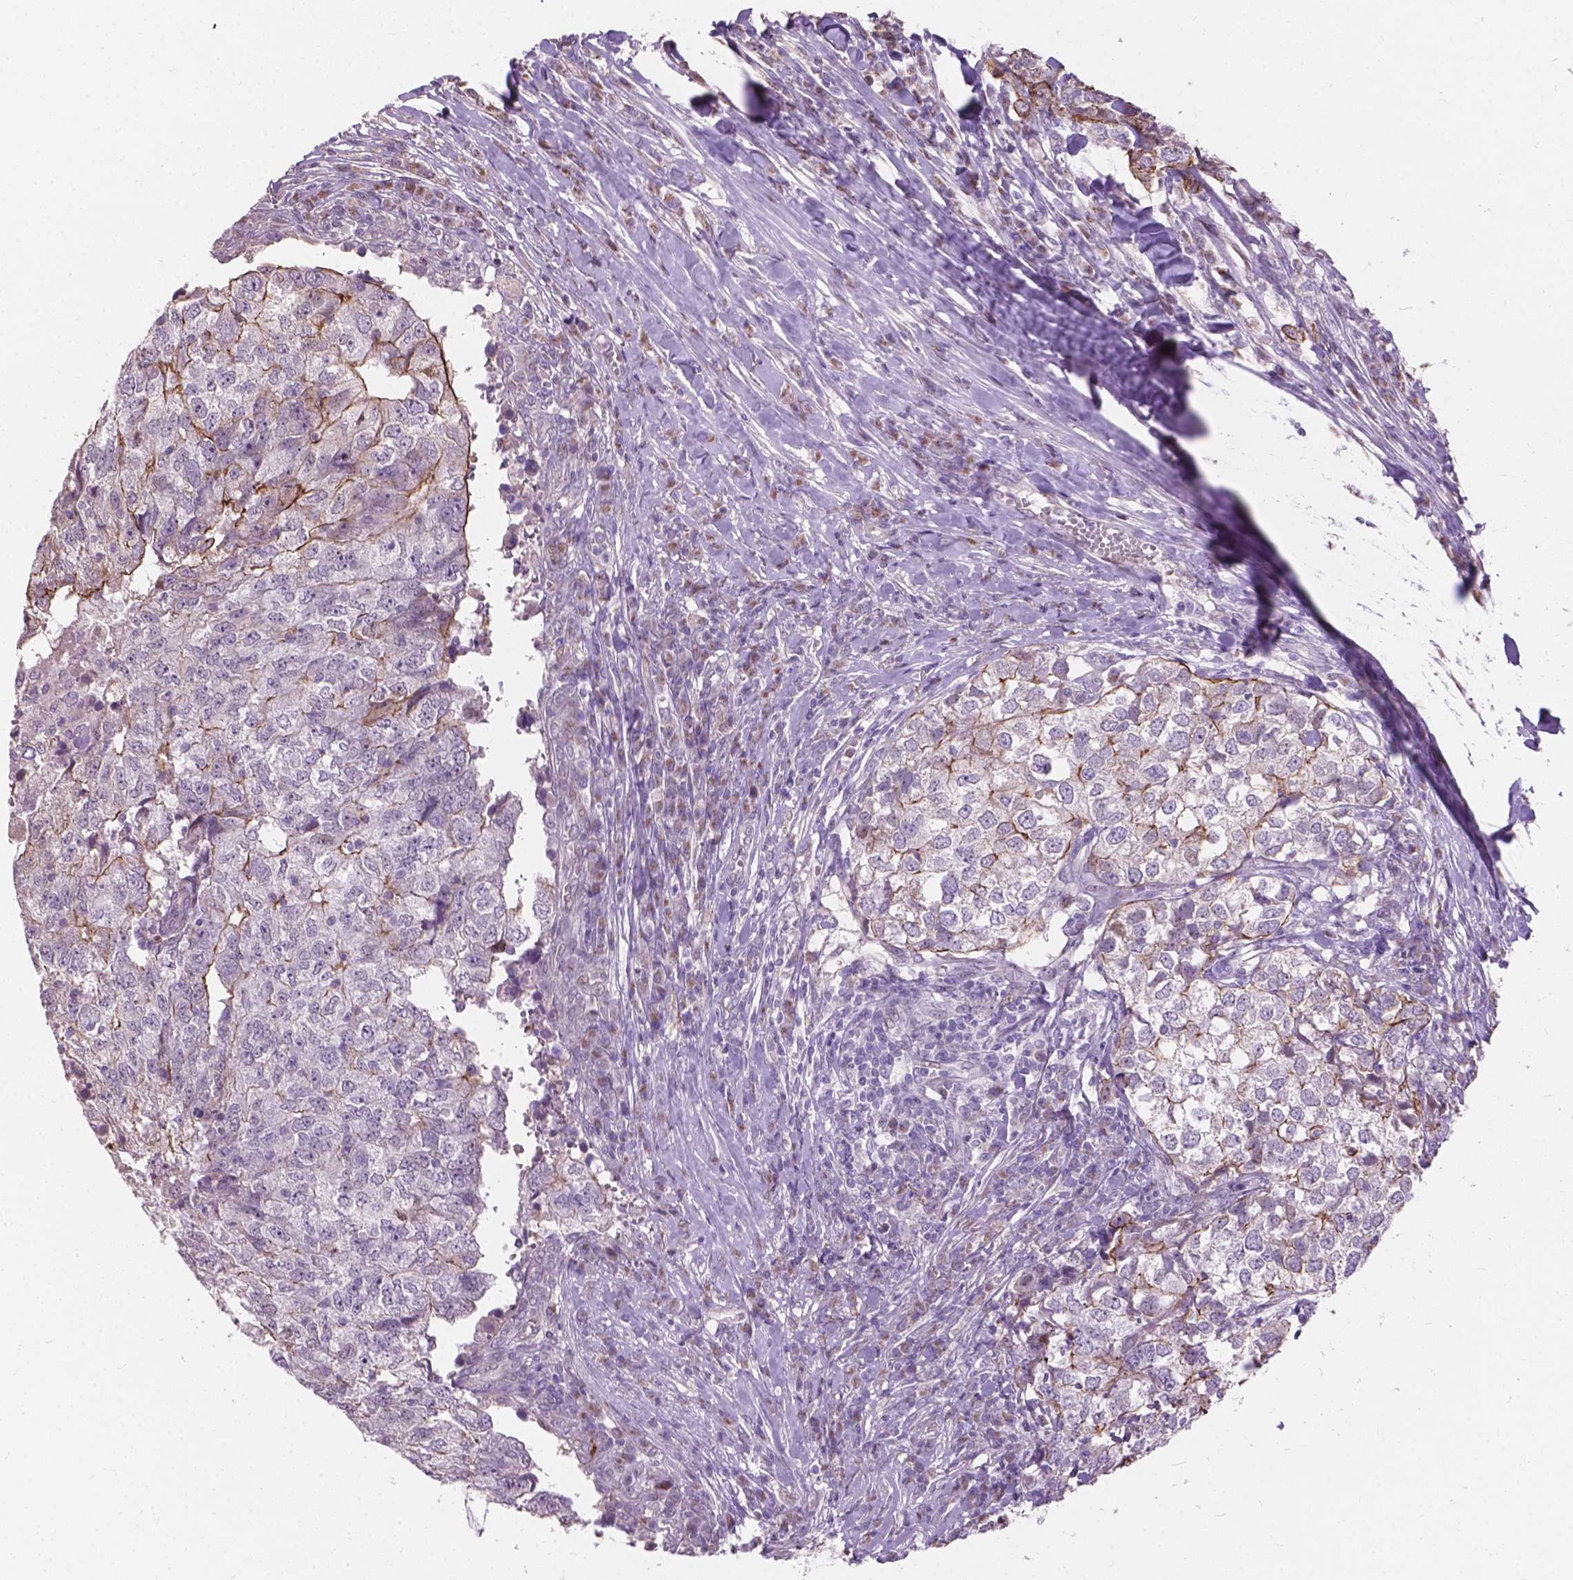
{"staining": {"intensity": "moderate", "quantity": "<25%", "location": "cytoplasmic/membranous"}, "tissue": "breast cancer", "cell_type": "Tumor cells", "image_type": "cancer", "snomed": [{"axis": "morphology", "description": "Duct carcinoma"}, {"axis": "topography", "description": "Breast"}], "caption": "A brown stain highlights moderate cytoplasmic/membranous positivity of a protein in breast cancer (invasive ductal carcinoma) tumor cells.", "gene": "MYH14", "patient": {"sex": "female", "age": 30}}